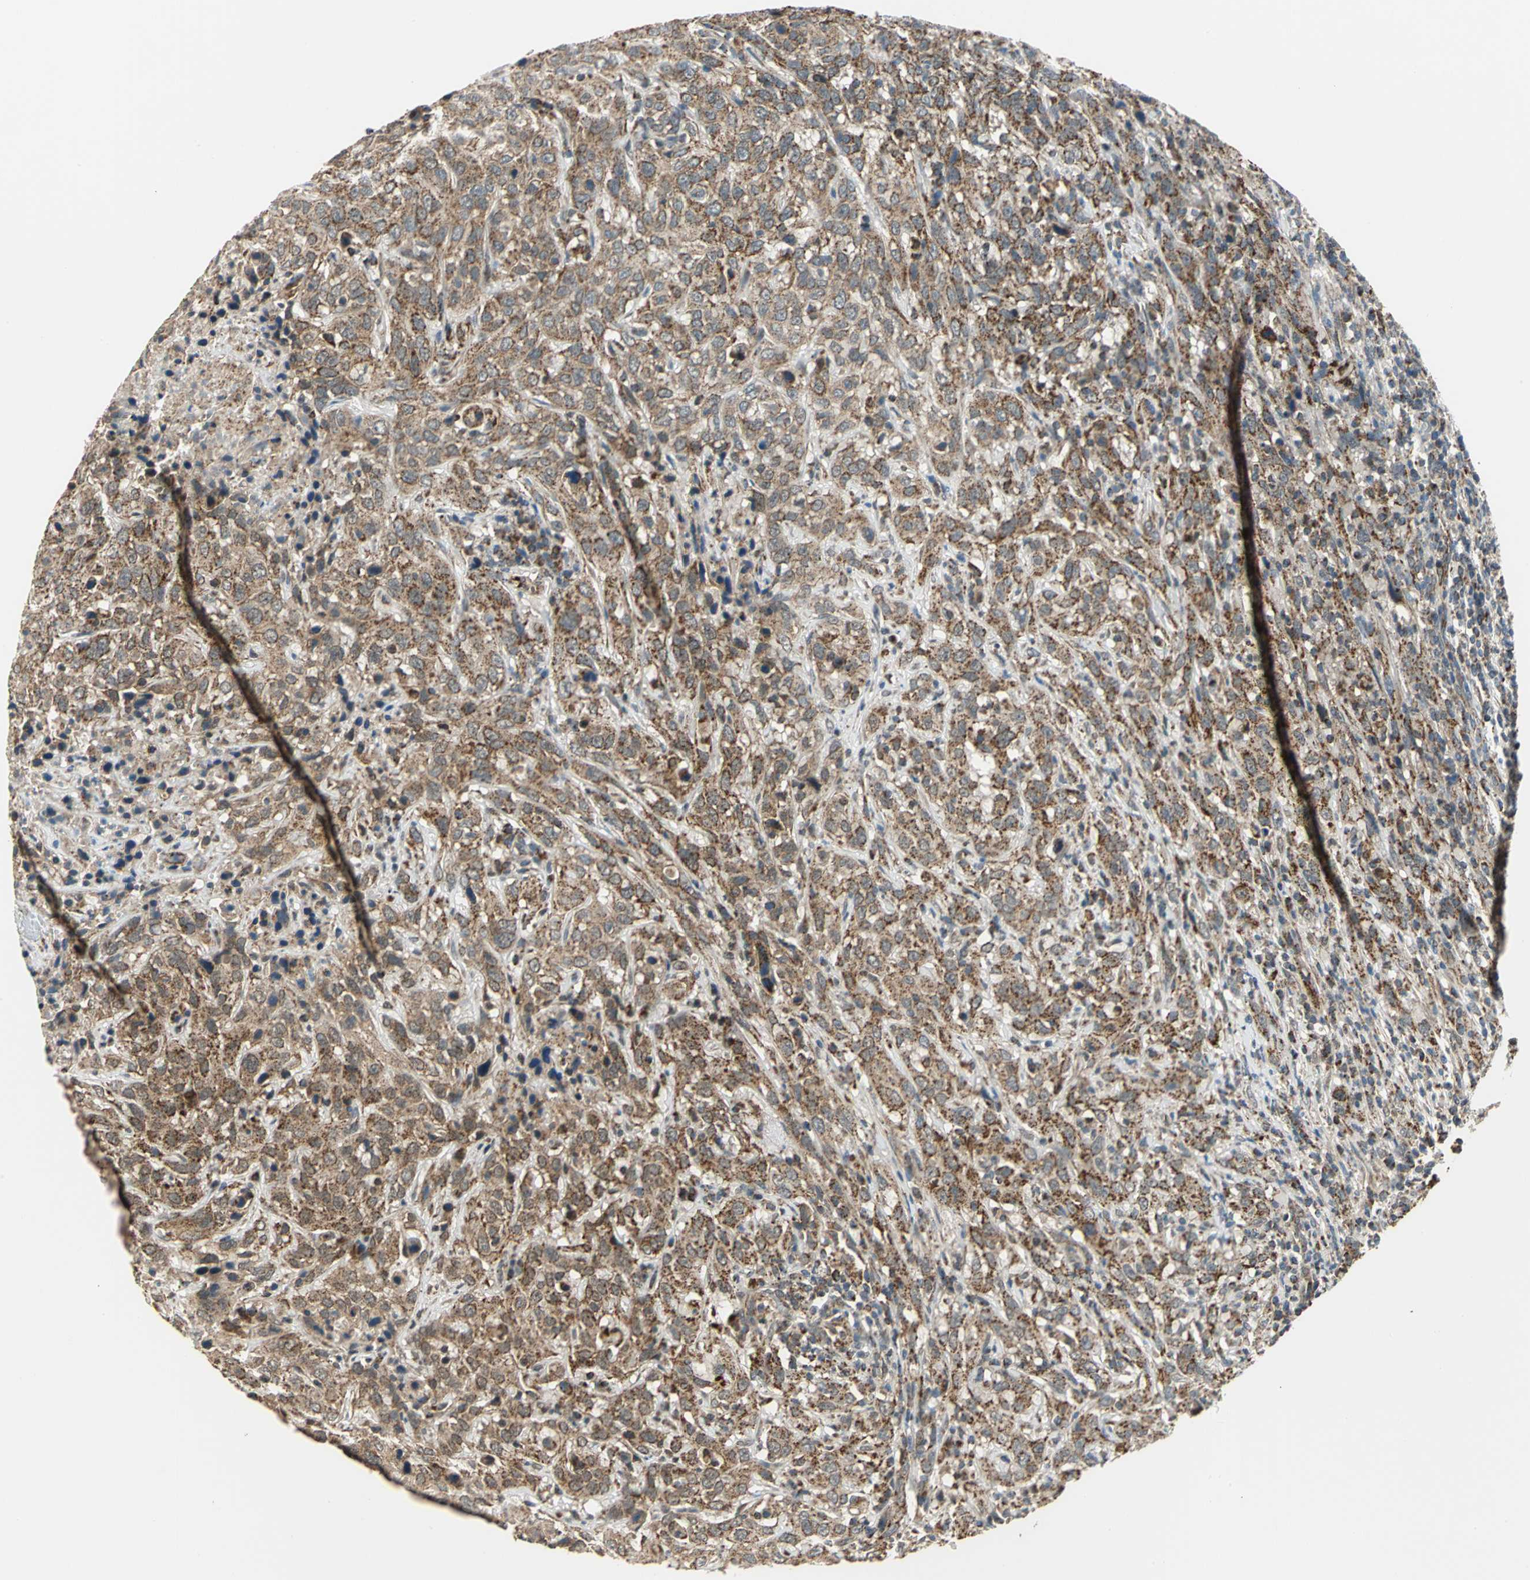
{"staining": {"intensity": "moderate", "quantity": ">75%", "location": "cytoplasmic/membranous"}, "tissue": "urothelial cancer", "cell_type": "Tumor cells", "image_type": "cancer", "snomed": [{"axis": "morphology", "description": "Urothelial carcinoma, High grade"}, {"axis": "topography", "description": "Urinary bladder"}], "caption": "Immunohistochemistry (IHC) of human high-grade urothelial carcinoma demonstrates medium levels of moderate cytoplasmic/membranous expression in approximately >75% of tumor cells.", "gene": "MRPS22", "patient": {"sex": "male", "age": 61}}